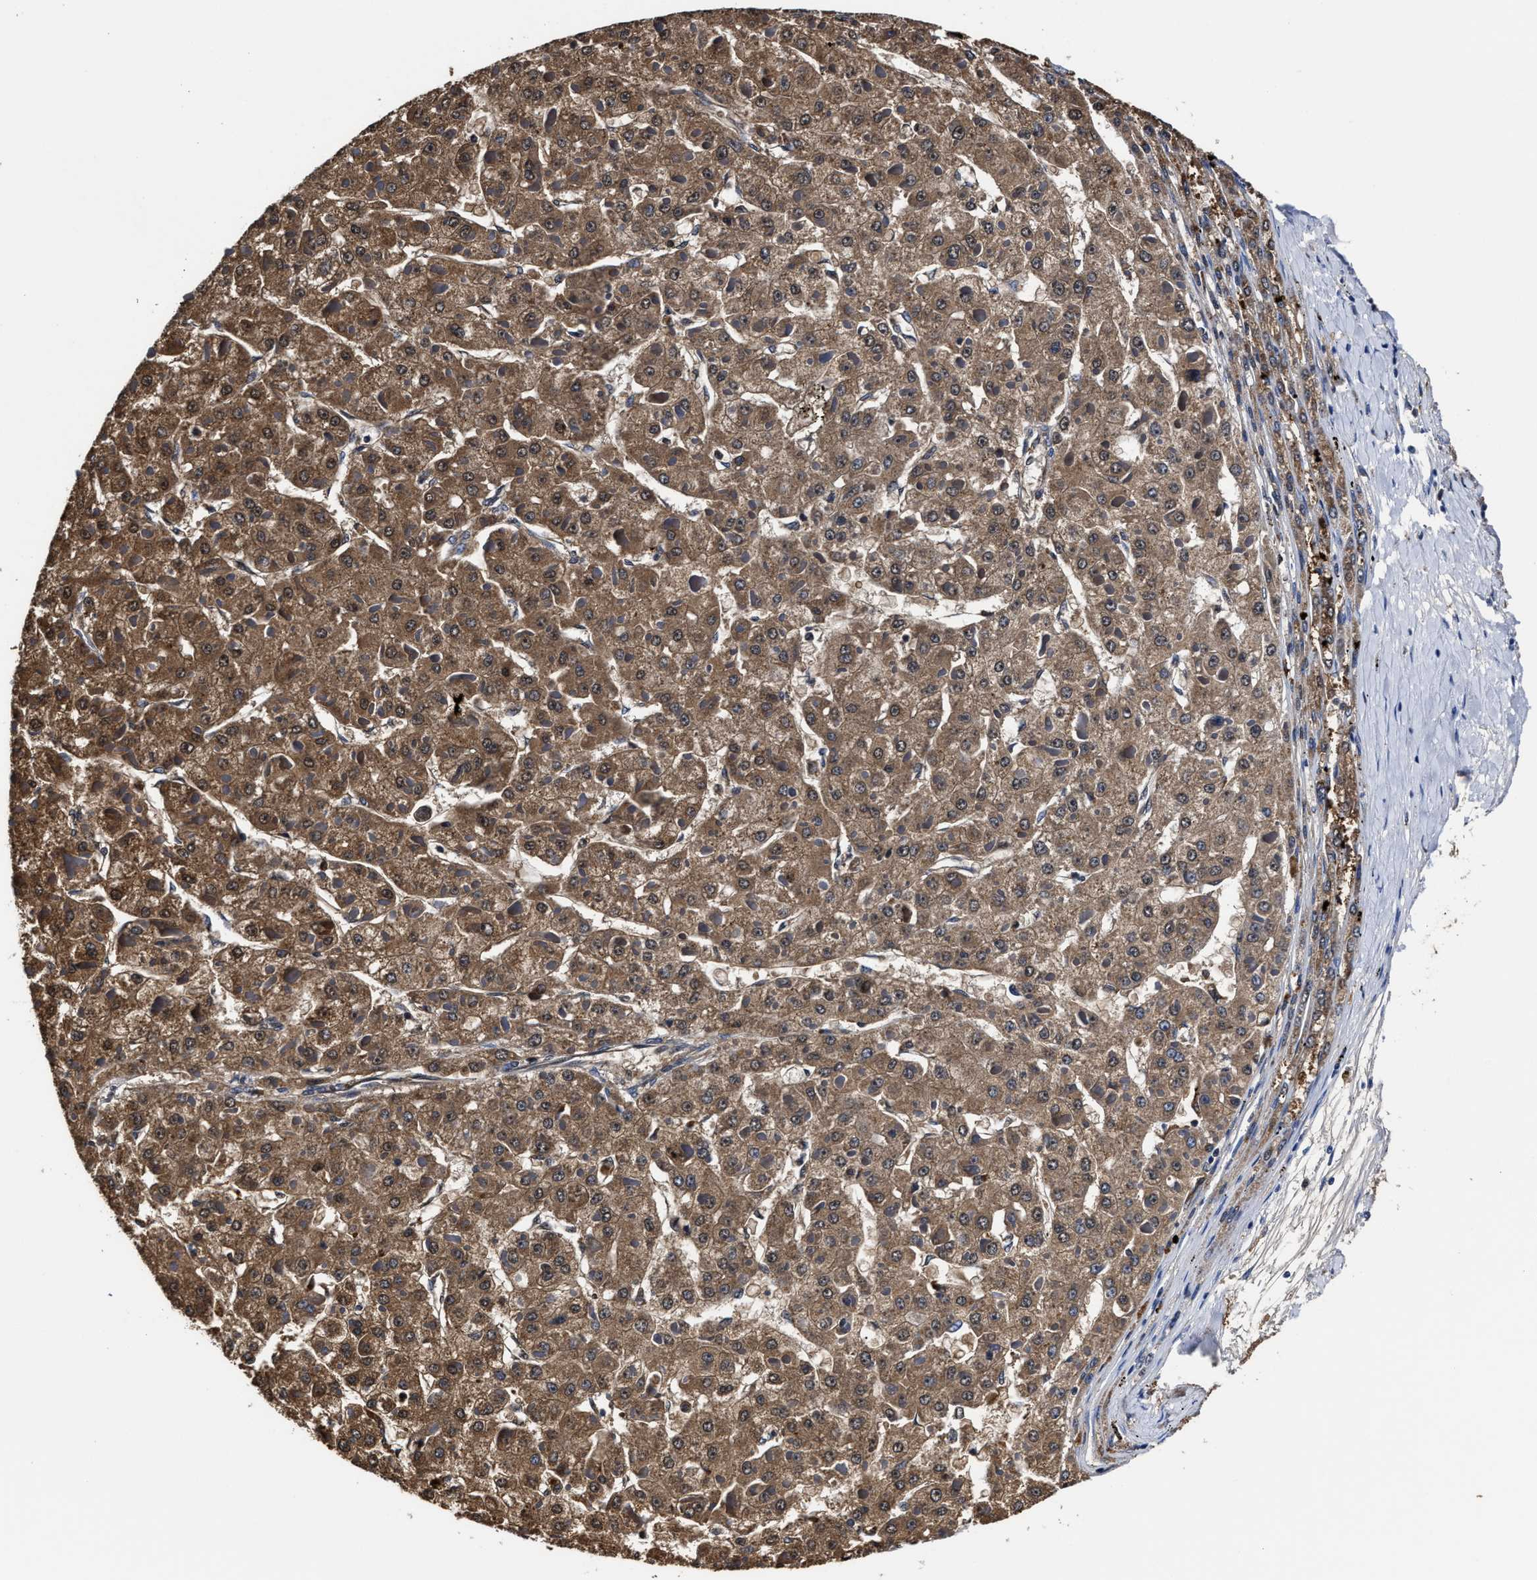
{"staining": {"intensity": "moderate", "quantity": ">75%", "location": "cytoplasmic/membranous,nuclear"}, "tissue": "liver cancer", "cell_type": "Tumor cells", "image_type": "cancer", "snomed": [{"axis": "morphology", "description": "Carcinoma, Hepatocellular, NOS"}, {"axis": "topography", "description": "Liver"}], "caption": "A histopathology image showing moderate cytoplasmic/membranous and nuclear expression in approximately >75% of tumor cells in liver cancer (hepatocellular carcinoma), as visualized by brown immunohistochemical staining.", "gene": "PRPF4B", "patient": {"sex": "female", "age": 73}}